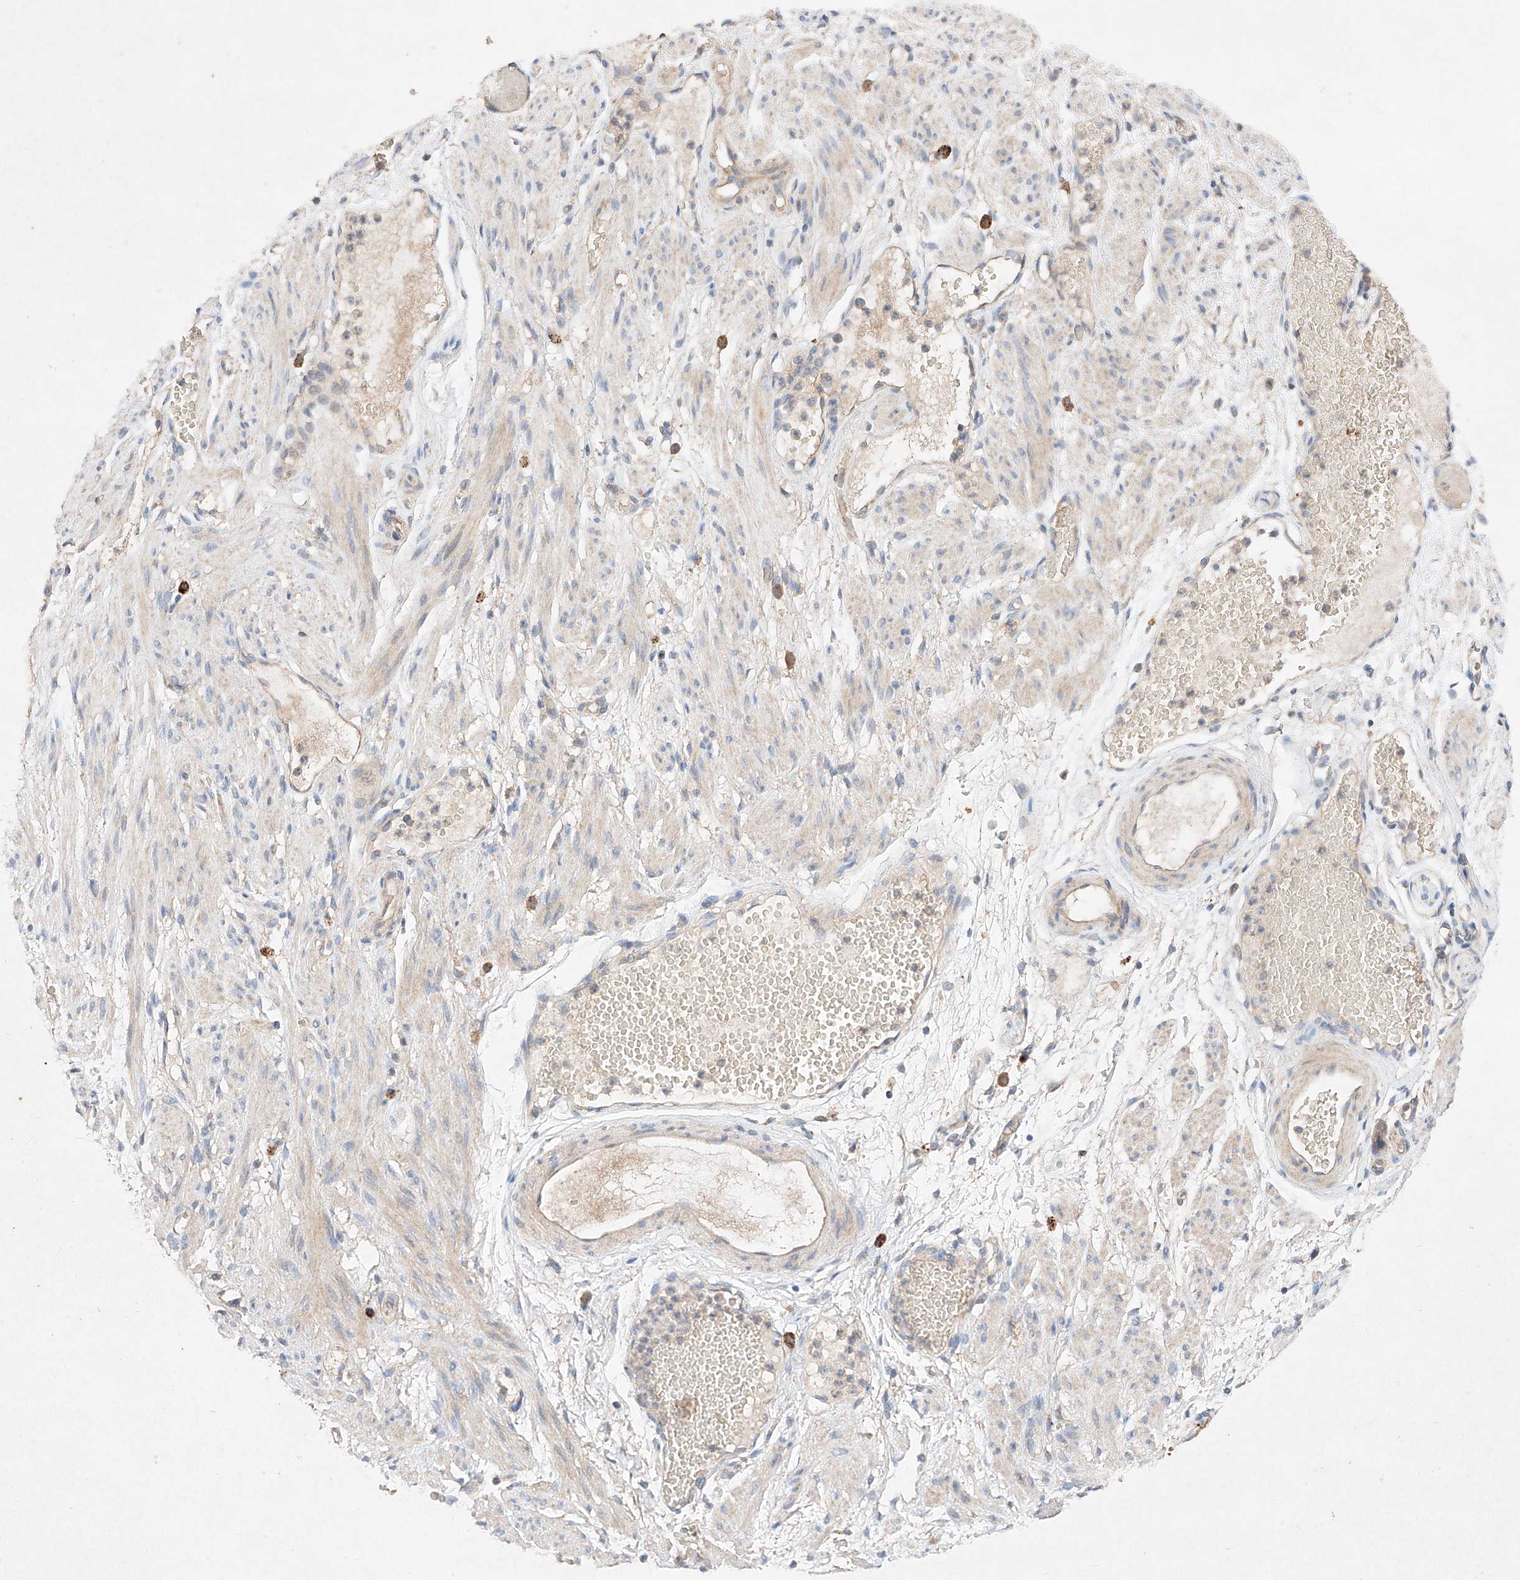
{"staining": {"intensity": "weak", "quantity": ">75%", "location": "cytoplasmic/membranous"}, "tissue": "adipose tissue", "cell_type": "Adipocytes", "image_type": "normal", "snomed": [{"axis": "morphology", "description": "Normal tissue, NOS"}, {"axis": "topography", "description": "Smooth muscle"}, {"axis": "topography", "description": "Peripheral nerve tissue"}], "caption": "IHC (DAB) staining of normal human adipose tissue exhibits weak cytoplasmic/membranous protein staining in approximately >75% of adipocytes.", "gene": "C6orf62", "patient": {"sex": "female", "age": 39}}